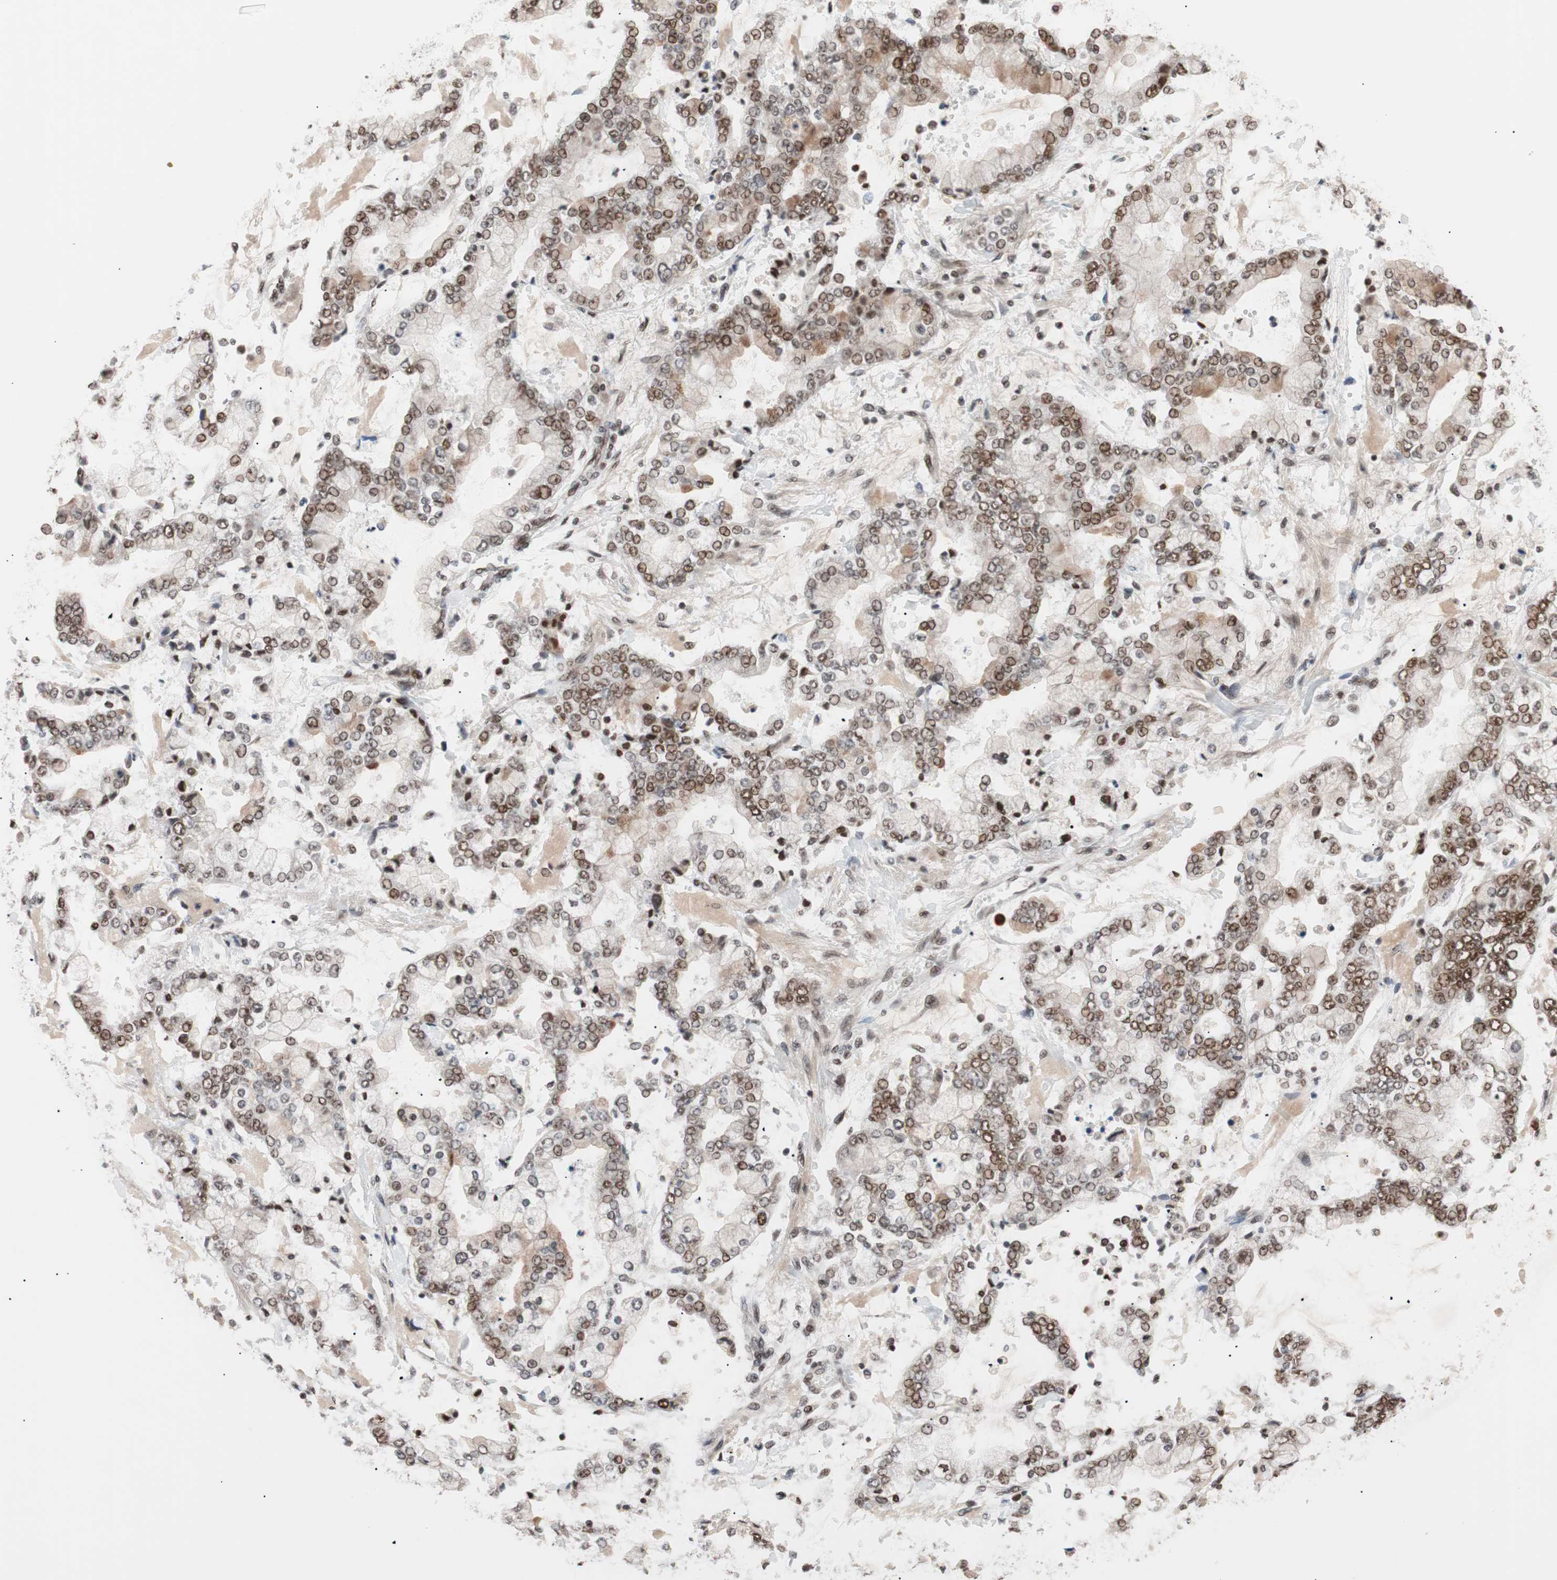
{"staining": {"intensity": "moderate", "quantity": ">75%", "location": "nuclear"}, "tissue": "stomach cancer", "cell_type": "Tumor cells", "image_type": "cancer", "snomed": [{"axis": "morphology", "description": "Adenocarcinoma, NOS"}, {"axis": "topography", "description": "Stomach"}], "caption": "Brown immunohistochemical staining in human stomach adenocarcinoma demonstrates moderate nuclear staining in about >75% of tumor cells.", "gene": "CHAMP1", "patient": {"sex": "male", "age": 76}}